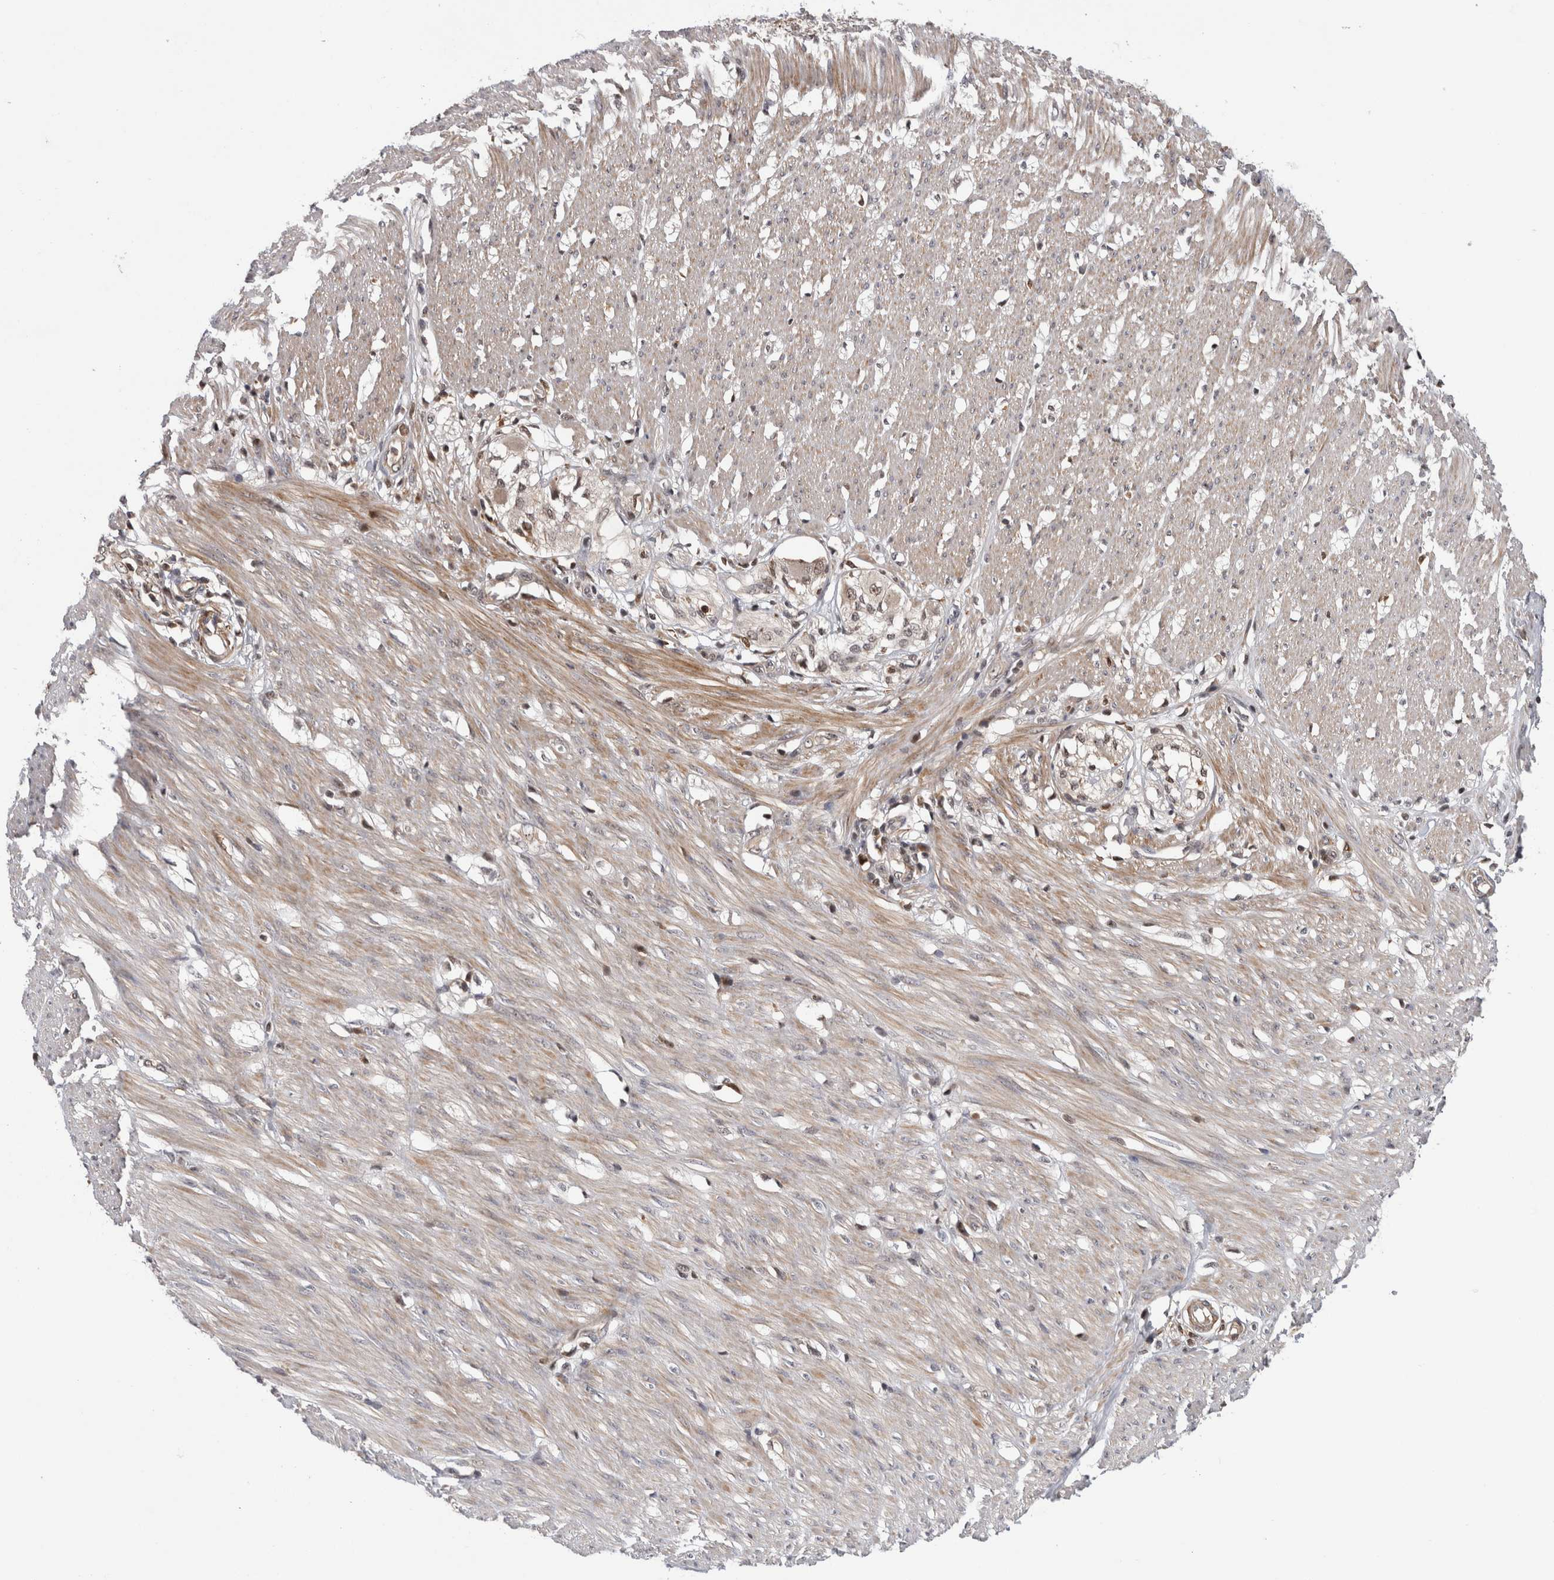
{"staining": {"intensity": "strong", "quantity": "25%-75%", "location": "cytoplasmic/membranous,nuclear"}, "tissue": "smooth muscle", "cell_type": "Smooth muscle cells", "image_type": "normal", "snomed": [{"axis": "morphology", "description": "Normal tissue, NOS"}, {"axis": "morphology", "description": "Adenocarcinoma, NOS"}, {"axis": "topography", "description": "Colon"}, {"axis": "topography", "description": "Peripheral nerve tissue"}], "caption": "Immunohistochemistry of unremarkable smooth muscle demonstrates high levels of strong cytoplasmic/membranous,nuclear positivity in about 25%-75% of smooth muscle cells.", "gene": "TDRD7", "patient": {"sex": "male", "age": 14}}